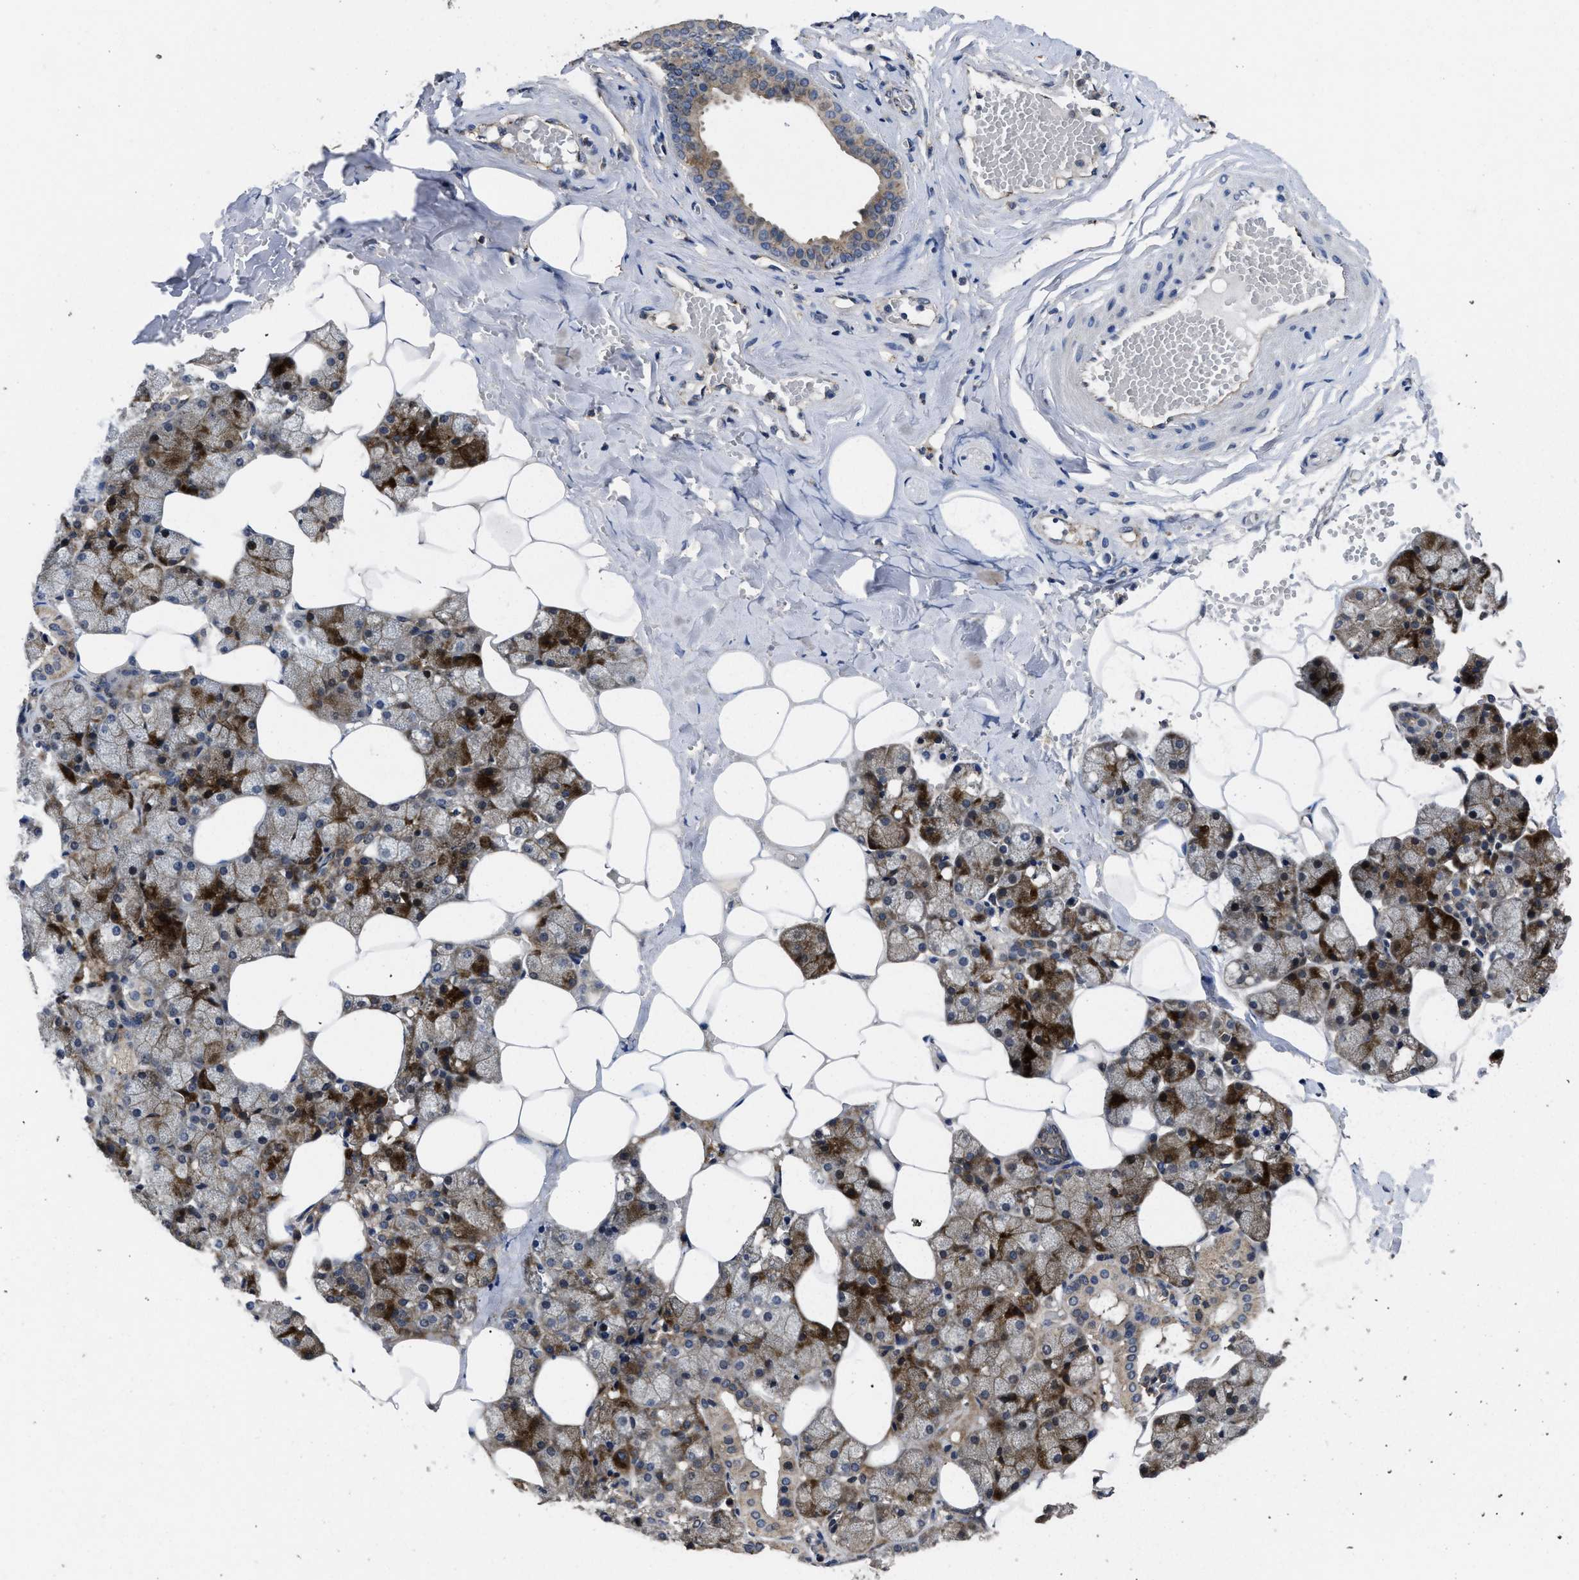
{"staining": {"intensity": "strong", "quantity": "<25%", "location": "cytoplasmic/membranous"}, "tissue": "salivary gland", "cell_type": "Glandular cells", "image_type": "normal", "snomed": [{"axis": "morphology", "description": "Normal tissue, NOS"}, {"axis": "topography", "description": "Salivary gland"}], "caption": "Immunohistochemistry (IHC) of normal salivary gland shows medium levels of strong cytoplasmic/membranous staining in approximately <25% of glandular cells.", "gene": "PKD2", "patient": {"sex": "male", "age": 62}}